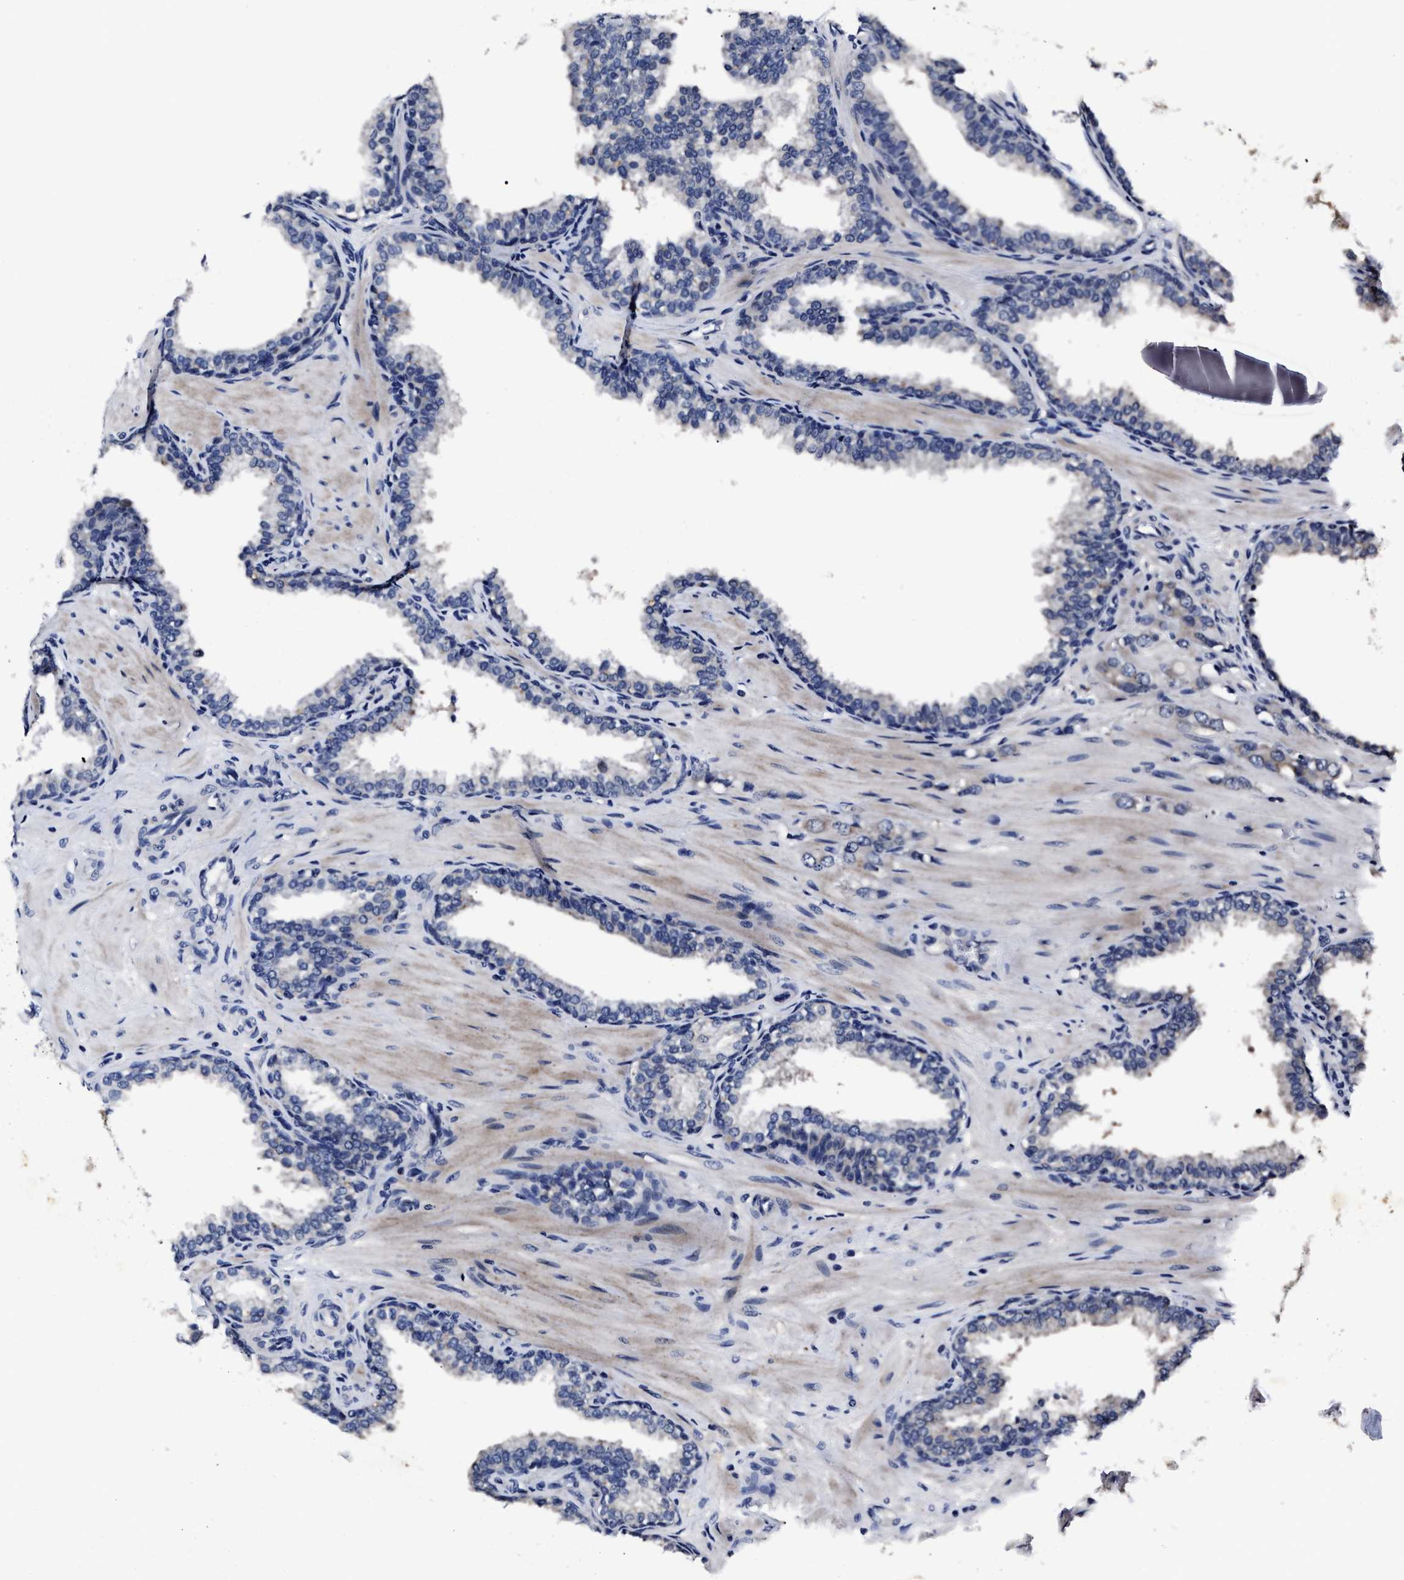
{"staining": {"intensity": "negative", "quantity": "none", "location": "none"}, "tissue": "prostate cancer", "cell_type": "Tumor cells", "image_type": "cancer", "snomed": [{"axis": "morphology", "description": "Adenocarcinoma, High grade"}, {"axis": "topography", "description": "Prostate"}], "caption": "A histopathology image of prostate cancer (high-grade adenocarcinoma) stained for a protein demonstrates no brown staining in tumor cells. The staining was performed using DAB to visualize the protein expression in brown, while the nuclei were stained in blue with hematoxylin (Magnification: 20x).", "gene": "OLFML2A", "patient": {"sex": "male", "age": 52}}